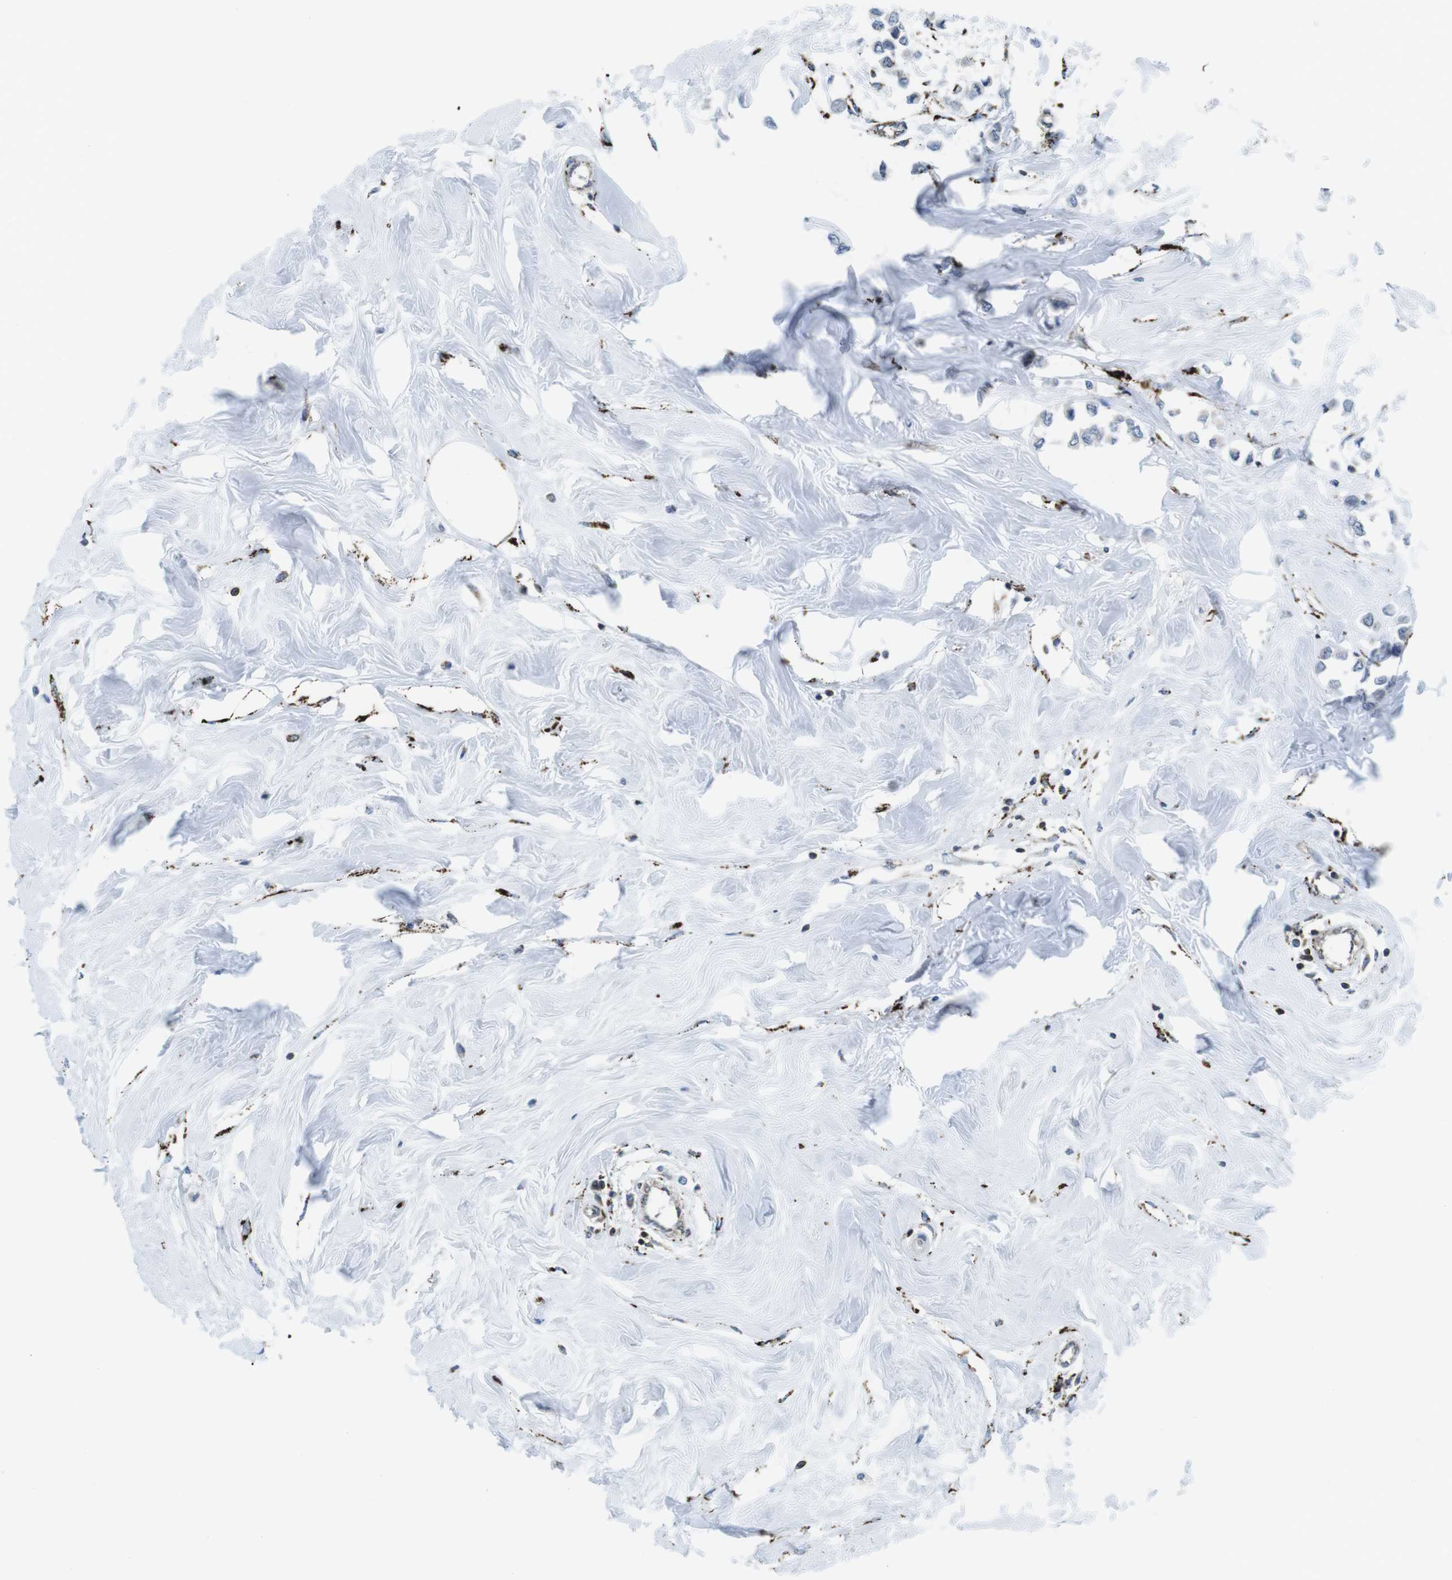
{"staining": {"intensity": "negative", "quantity": "none", "location": "none"}, "tissue": "breast cancer", "cell_type": "Tumor cells", "image_type": "cancer", "snomed": [{"axis": "morphology", "description": "Lobular carcinoma"}, {"axis": "topography", "description": "Breast"}], "caption": "Photomicrograph shows no significant protein expression in tumor cells of breast lobular carcinoma. (DAB immunohistochemistry (IHC), high magnification).", "gene": "KCNE3", "patient": {"sex": "female", "age": 51}}